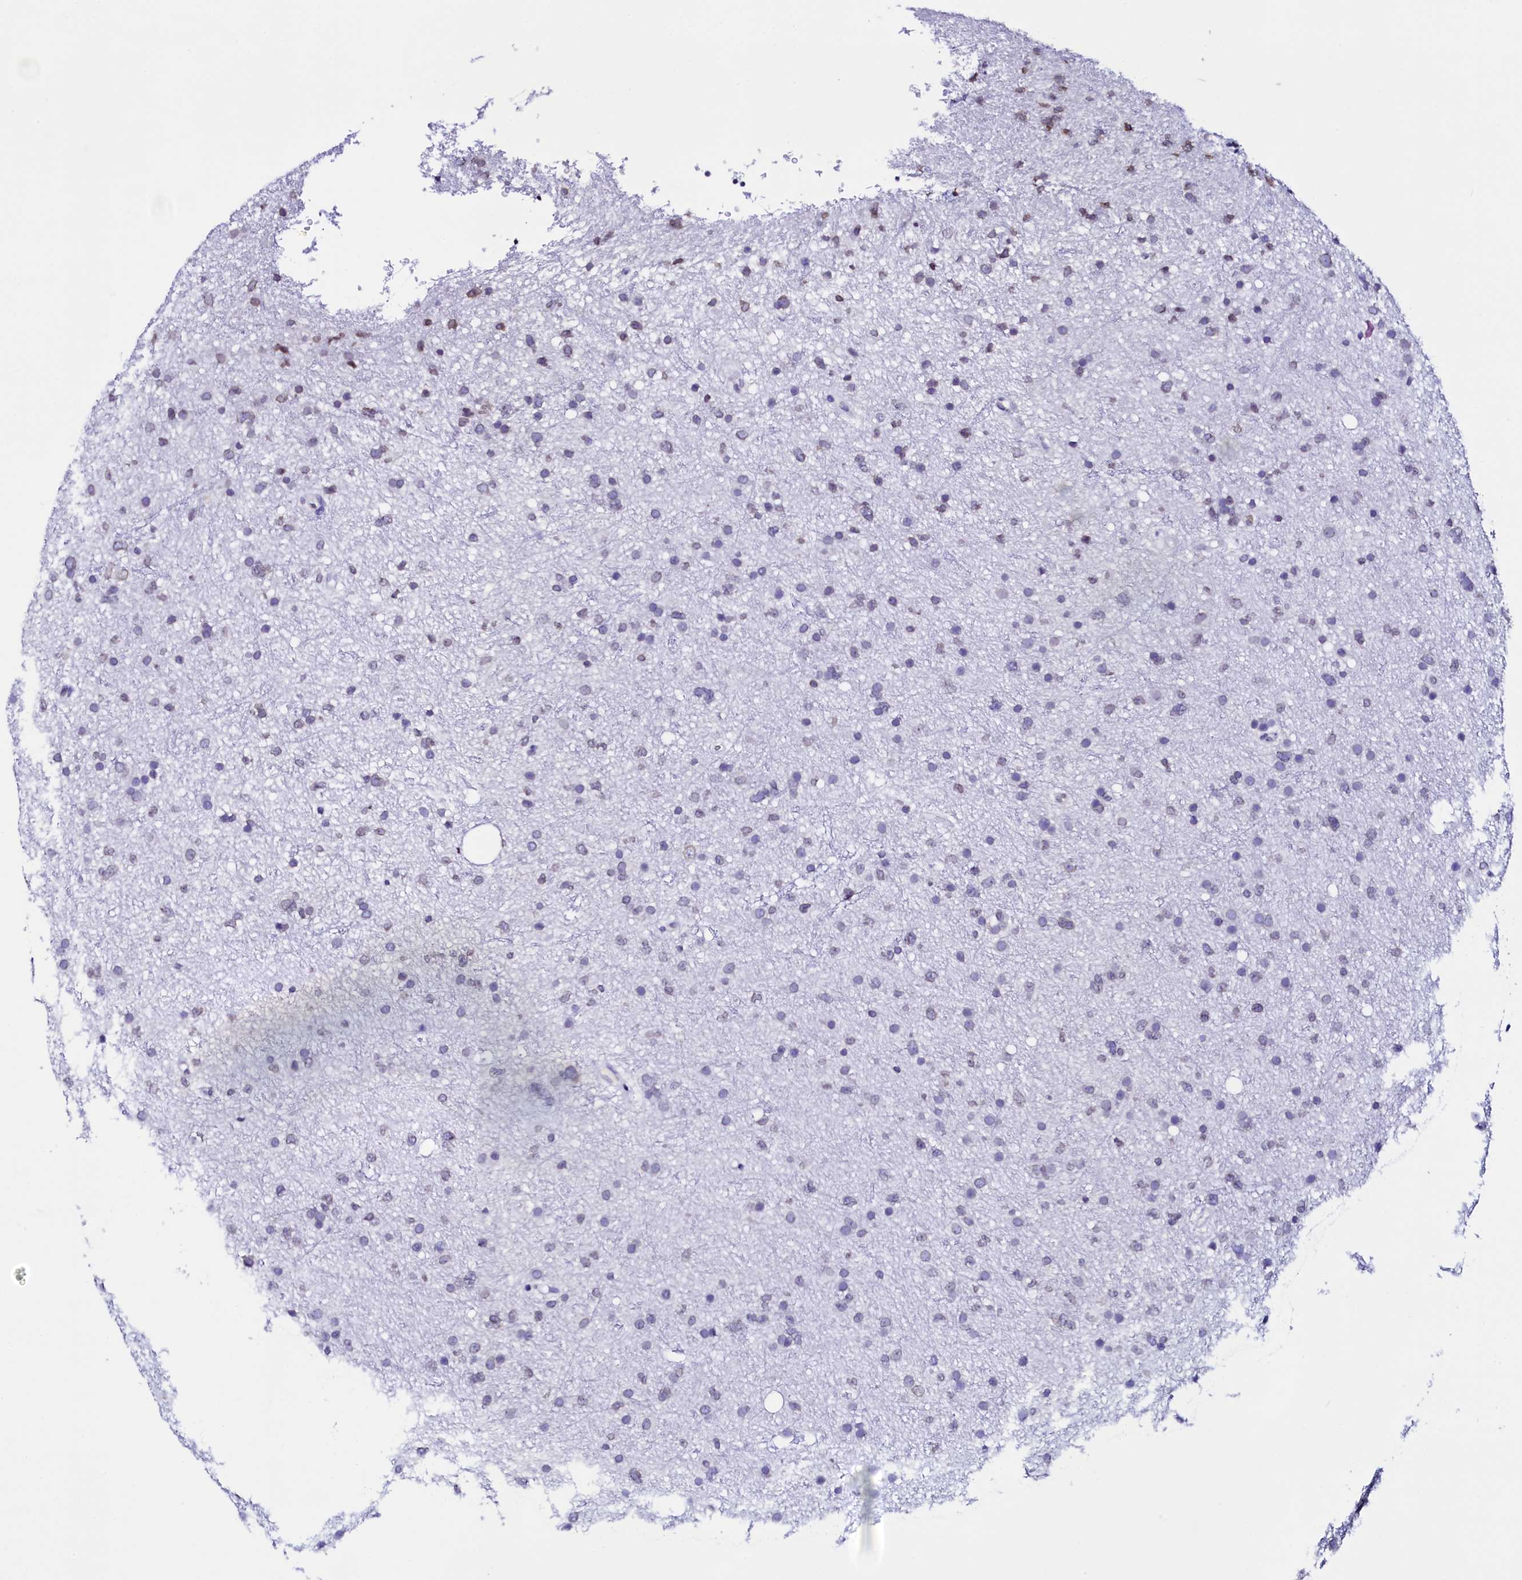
{"staining": {"intensity": "negative", "quantity": "none", "location": "none"}, "tissue": "glioma", "cell_type": "Tumor cells", "image_type": "cancer", "snomed": [{"axis": "morphology", "description": "Glioma, malignant, Low grade"}, {"axis": "topography", "description": "Cerebral cortex"}], "caption": "Immunohistochemistry (IHC) of human glioma reveals no positivity in tumor cells.", "gene": "HAND1", "patient": {"sex": "female", "age": 39}}